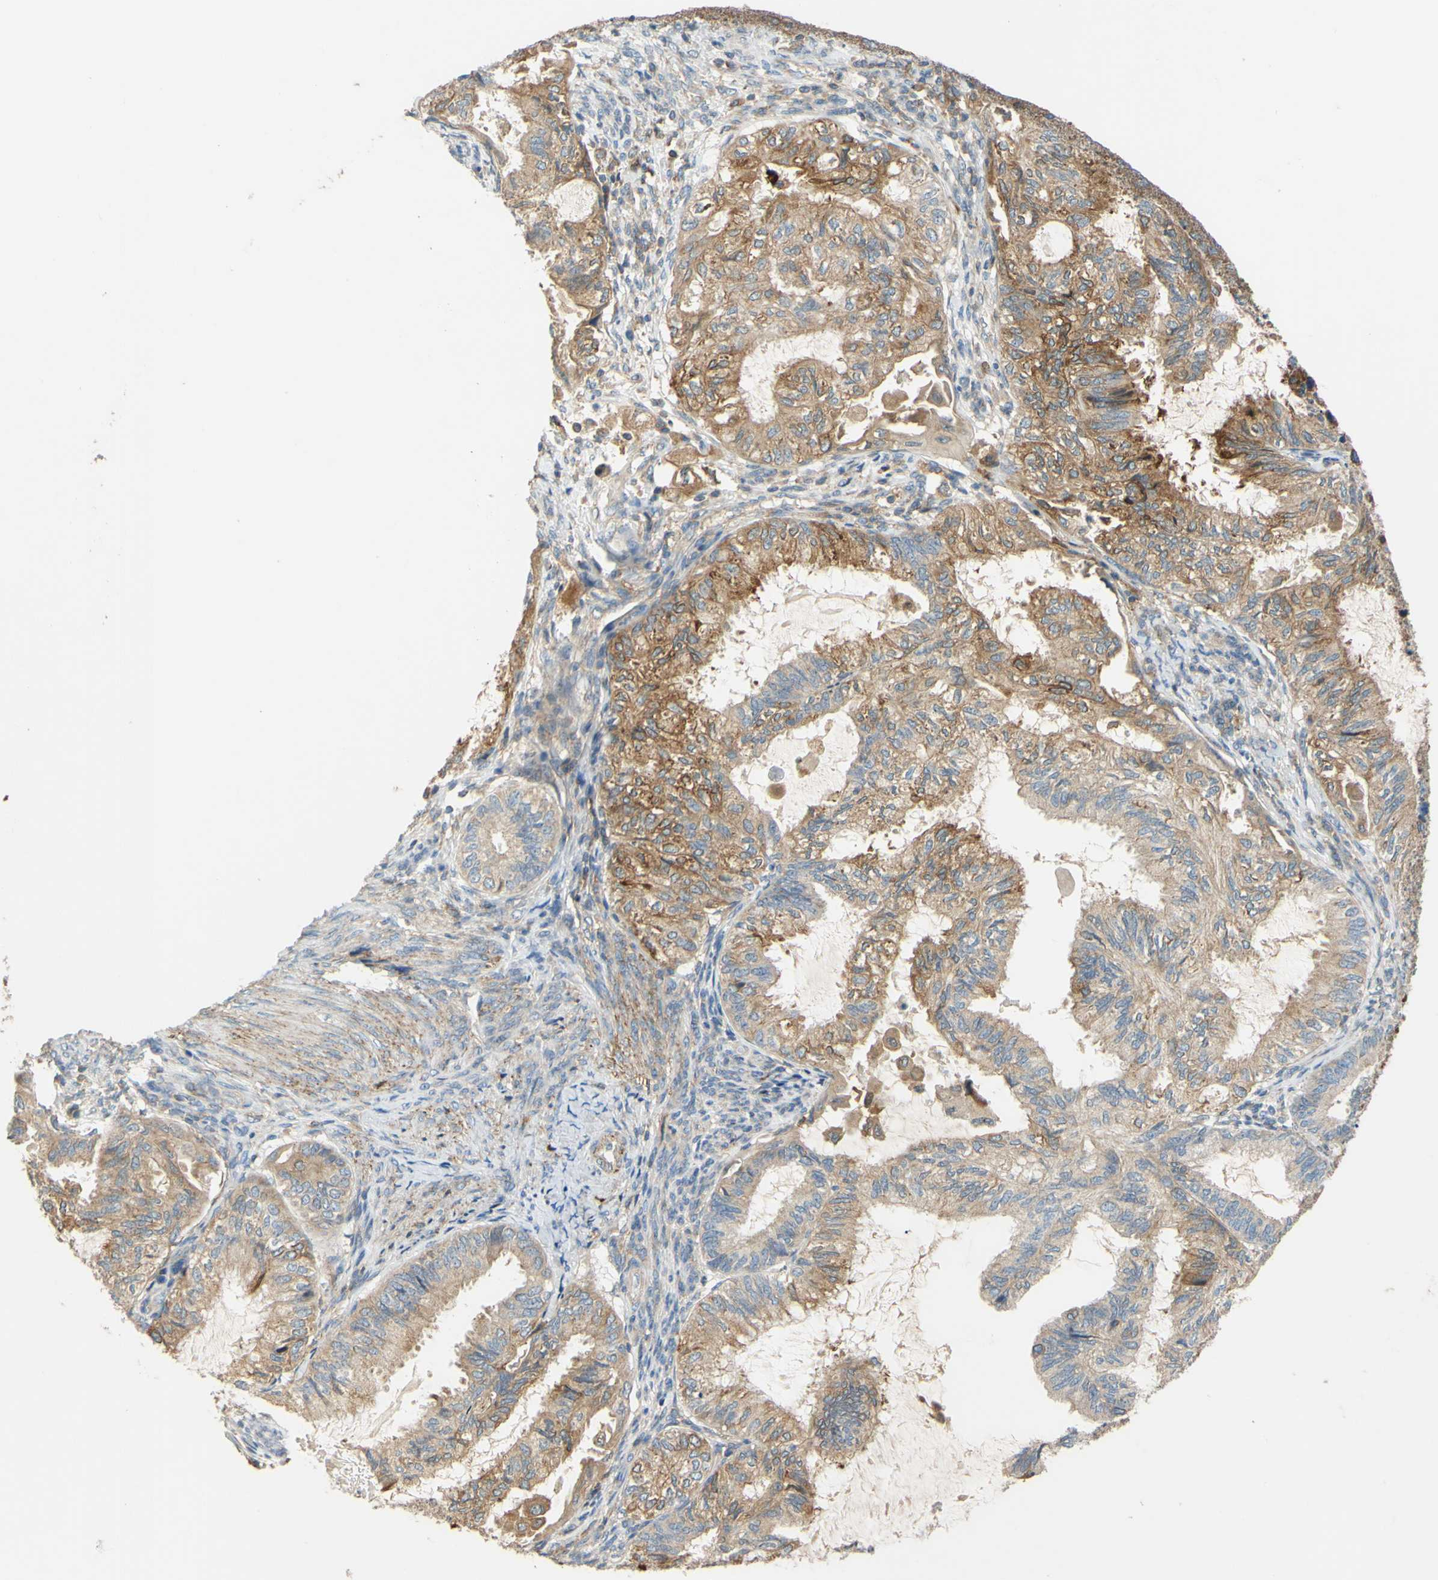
{"staining": {"intensity": "weak", "quantity": "25%-75%", "location": "cytoplasmic/membranous"}, "tissue": "cervical cancer", "cell_type": "Tumor cells", "image_type": "cancer", "snomed": [{"axis": "morphology", "description": "Normal tissue, NOS"}, {"axis": "morphology", "description": "Adenocarcinoma, NOS"}, {"axis": "topography", "description": "Cervix"}, {"axis": "topography", "description": "Endometrium"}], "caption": "This is an image of immunohistochemistry (IHC) staining of adenocarcinoma (cervical), which shows weak staining in the cytoplasmic/membranous of tumor cells.", "gene": "POR", "patient": {"sex": "female", "age": 86}}